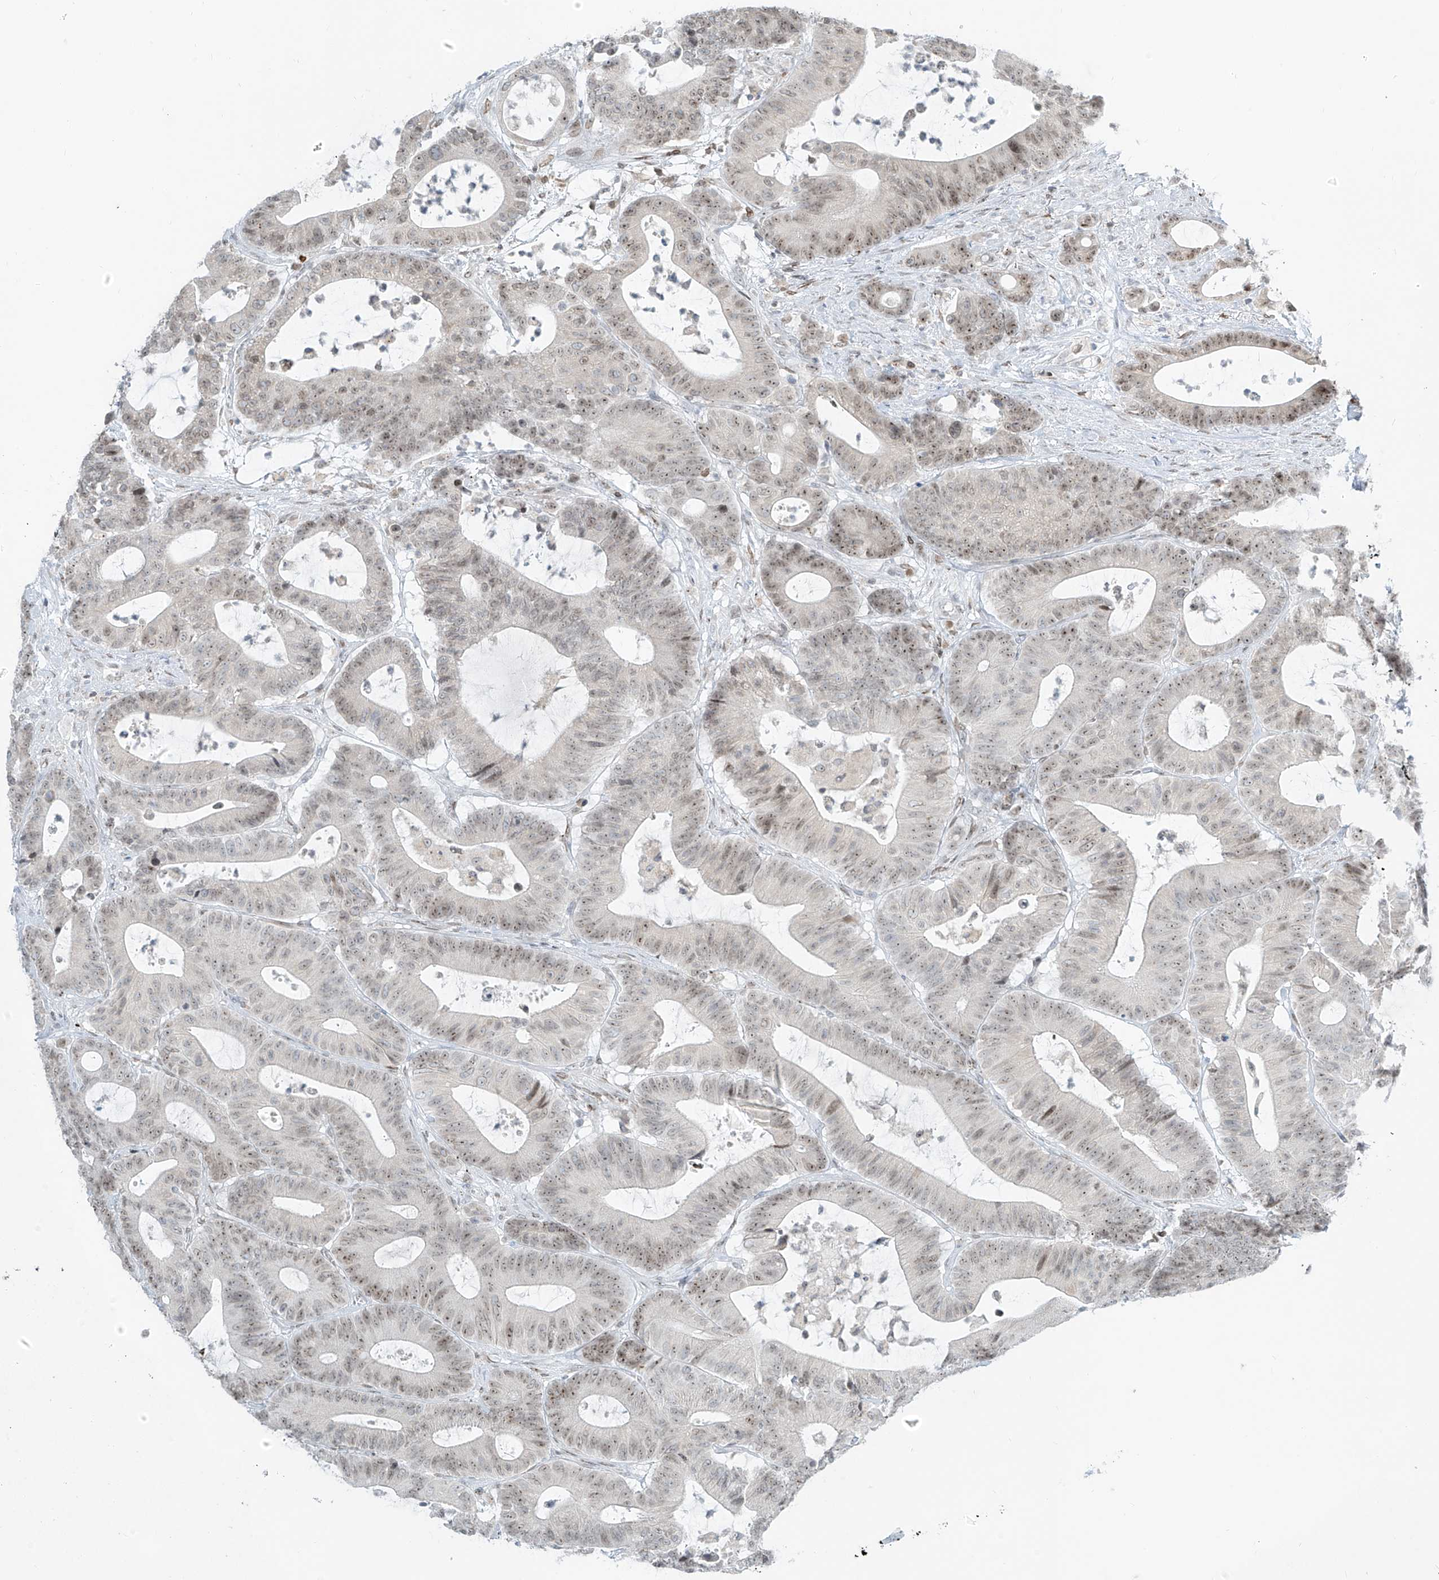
{"staining": {"intensity": "moderate", "quantity": "25%-75%", "location": "nuclear"}, "tissue": "colorectal cancer", "cell_type": "Tumor cells", "image_type": "cancer", "snomed": [{"axis": "morphology", "description": "Adenocarcinoma, NOS"}, {"axis": "topography", "description": "Colon"}], "caption": "Moderate nuclear protein positivity is seen in approximately 25%-75% of tumor cells in colorectal adenocarcinoma.", "gene": "SAMD15", "patient": {"sex": "female", "age": 84}}